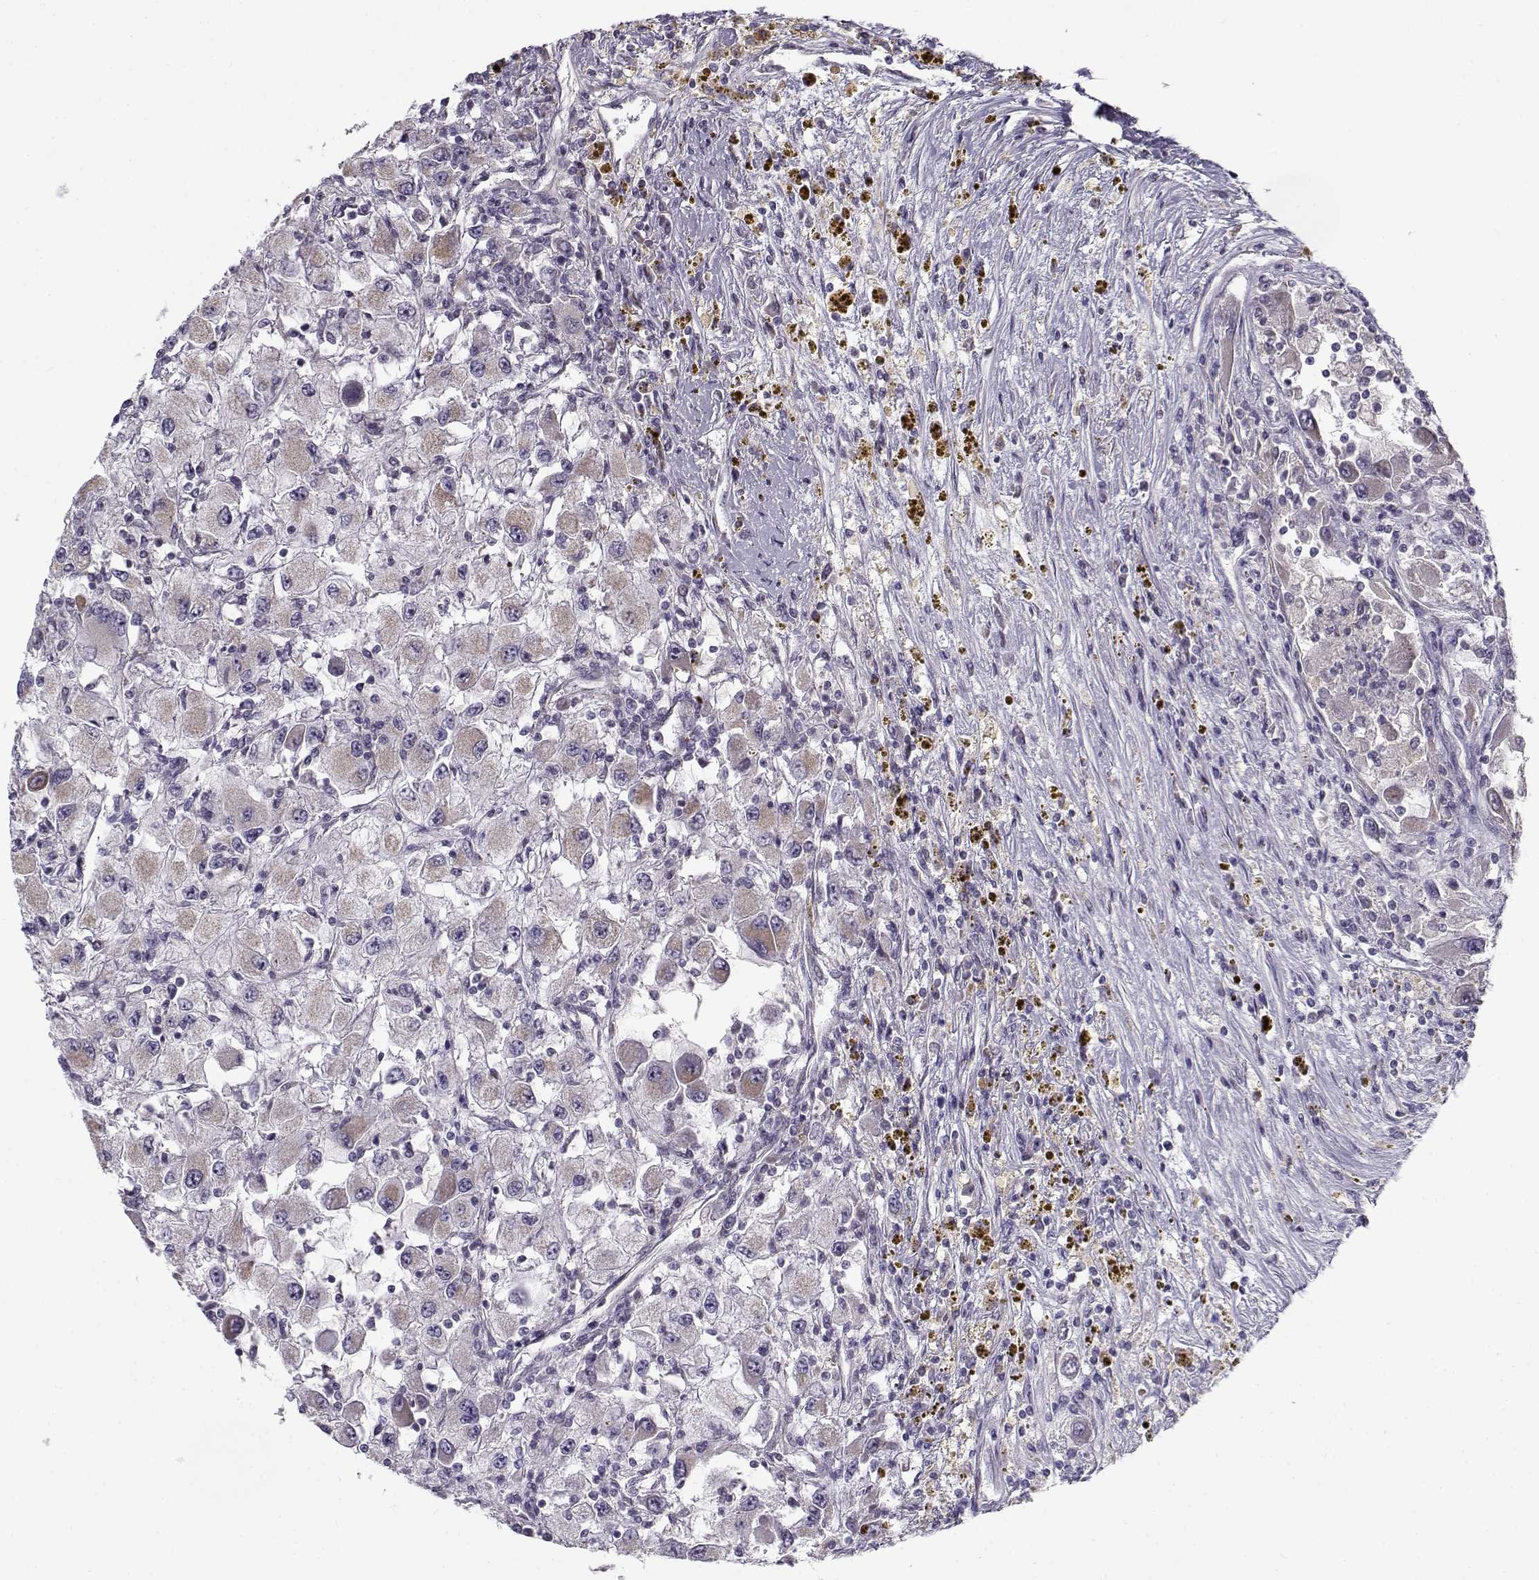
{"staining": {"intensity": "negative", "quantity": "none", "location": "none"}, "tissue": "renal cancer", "cell_type": "Tumor cells", "image_type": "cancer", "snomed": [{"axis": "morphology", "description": "Adenocarcinoma, NOS"}, {"axis": "topography", "description": "Kidney"}], "caption": "High power microscopy micrograph of an IHC image of renal adenocarcinoma, revealing no significant positivity in tumor cells.", "gene": "SLC4A5", "patient": {"sex": "female", "age": 67}}